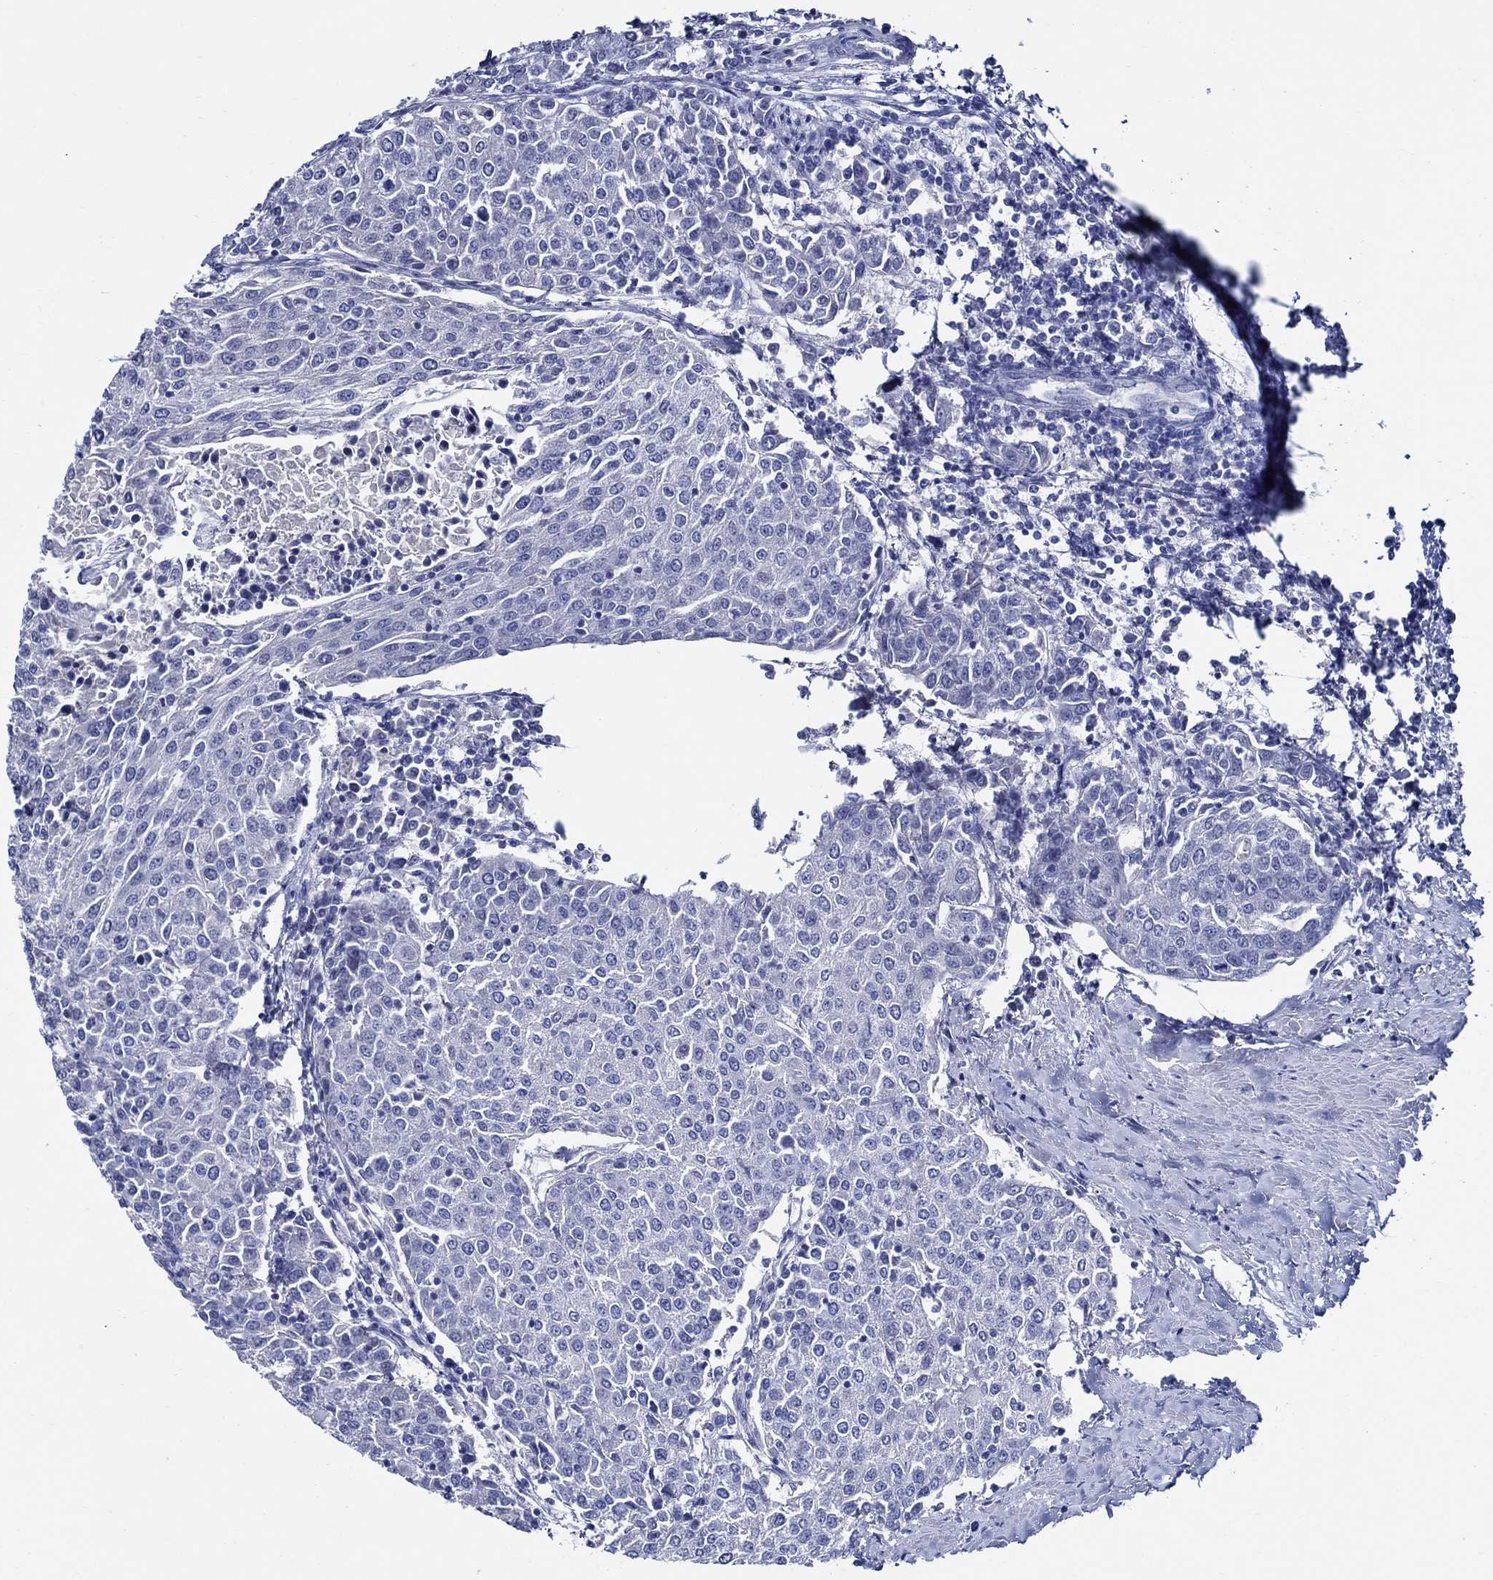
{"staining": {"intensity": "negative", "quantity": "none", "location": "none"}, "tissue": "urothelial cancer", "cell_type": "Tumor cells", "image_type": "cancer", "snomed": [{"axis": "morphology", "description": "Urothelial carcinoma, High grade"}, {"axis": "topography", "description": "Urinary bladder"}], "caption": "Immunohistochemistry (IHC) photomicrograph of neoplastic tissue: urothelial cancer stained with DAB (3,3'-diaminobenzidine) demonstrates no significant protein expression in tumor cells.", "gene": "SKOR1", "patient": {"sex": "female", "age": 85}}